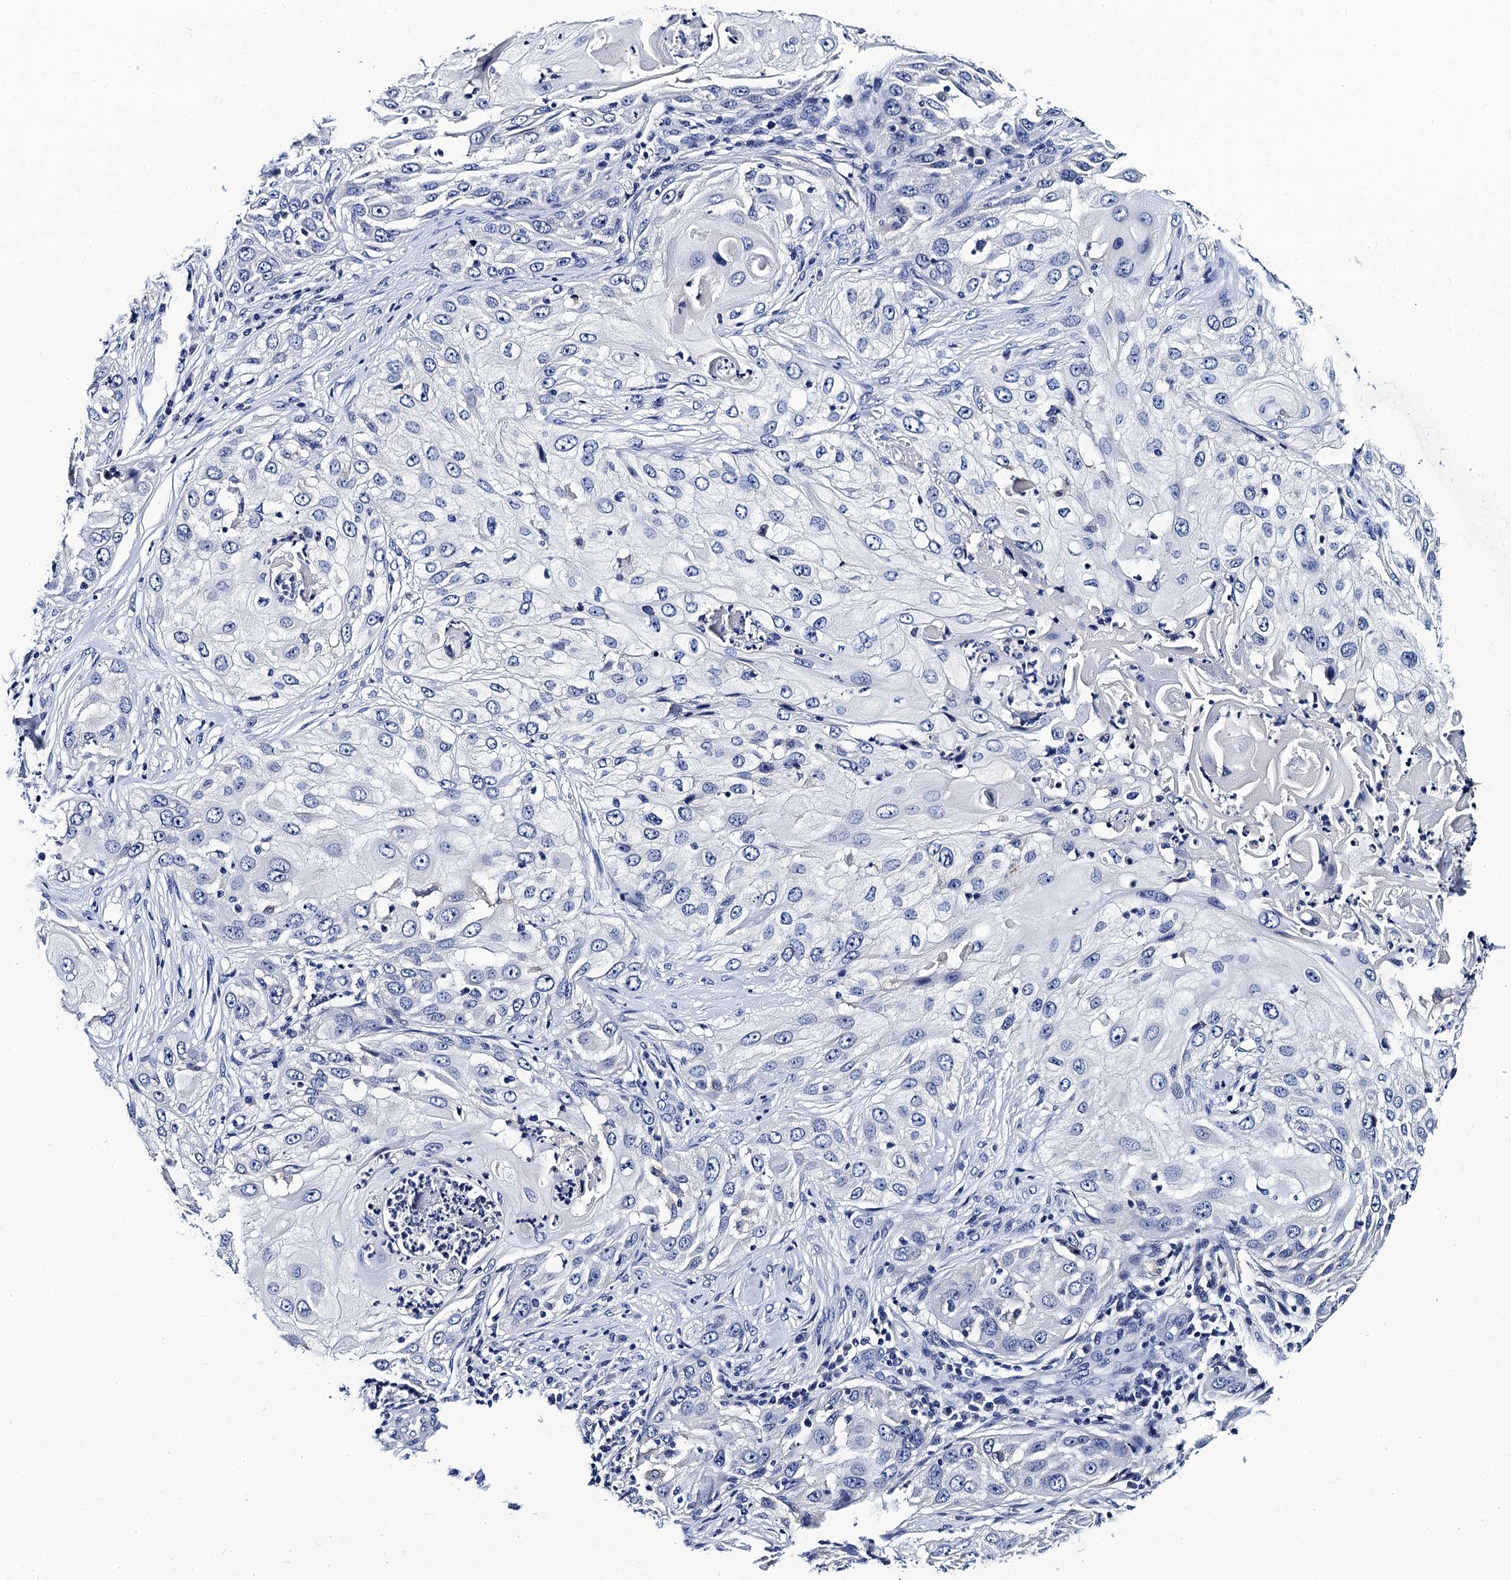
{"staining": {"intensity": "negative", "quantity": "none", "location": "none"}, "tissue": "skin cancer", "cell_type": "Tumor cells", "image_type": "cancer", "snomed": [{"axis": "morphology", "description": "Squamous cell carcinoma, NOS"}, {"axis": "topography", "description": "Skin"}], "caption": "Tumor cells are negative for protein expression in human skin squamous cell carcinoma.", "gene": "LRRC30", "patient": {"sex": "female", "age": 44}}